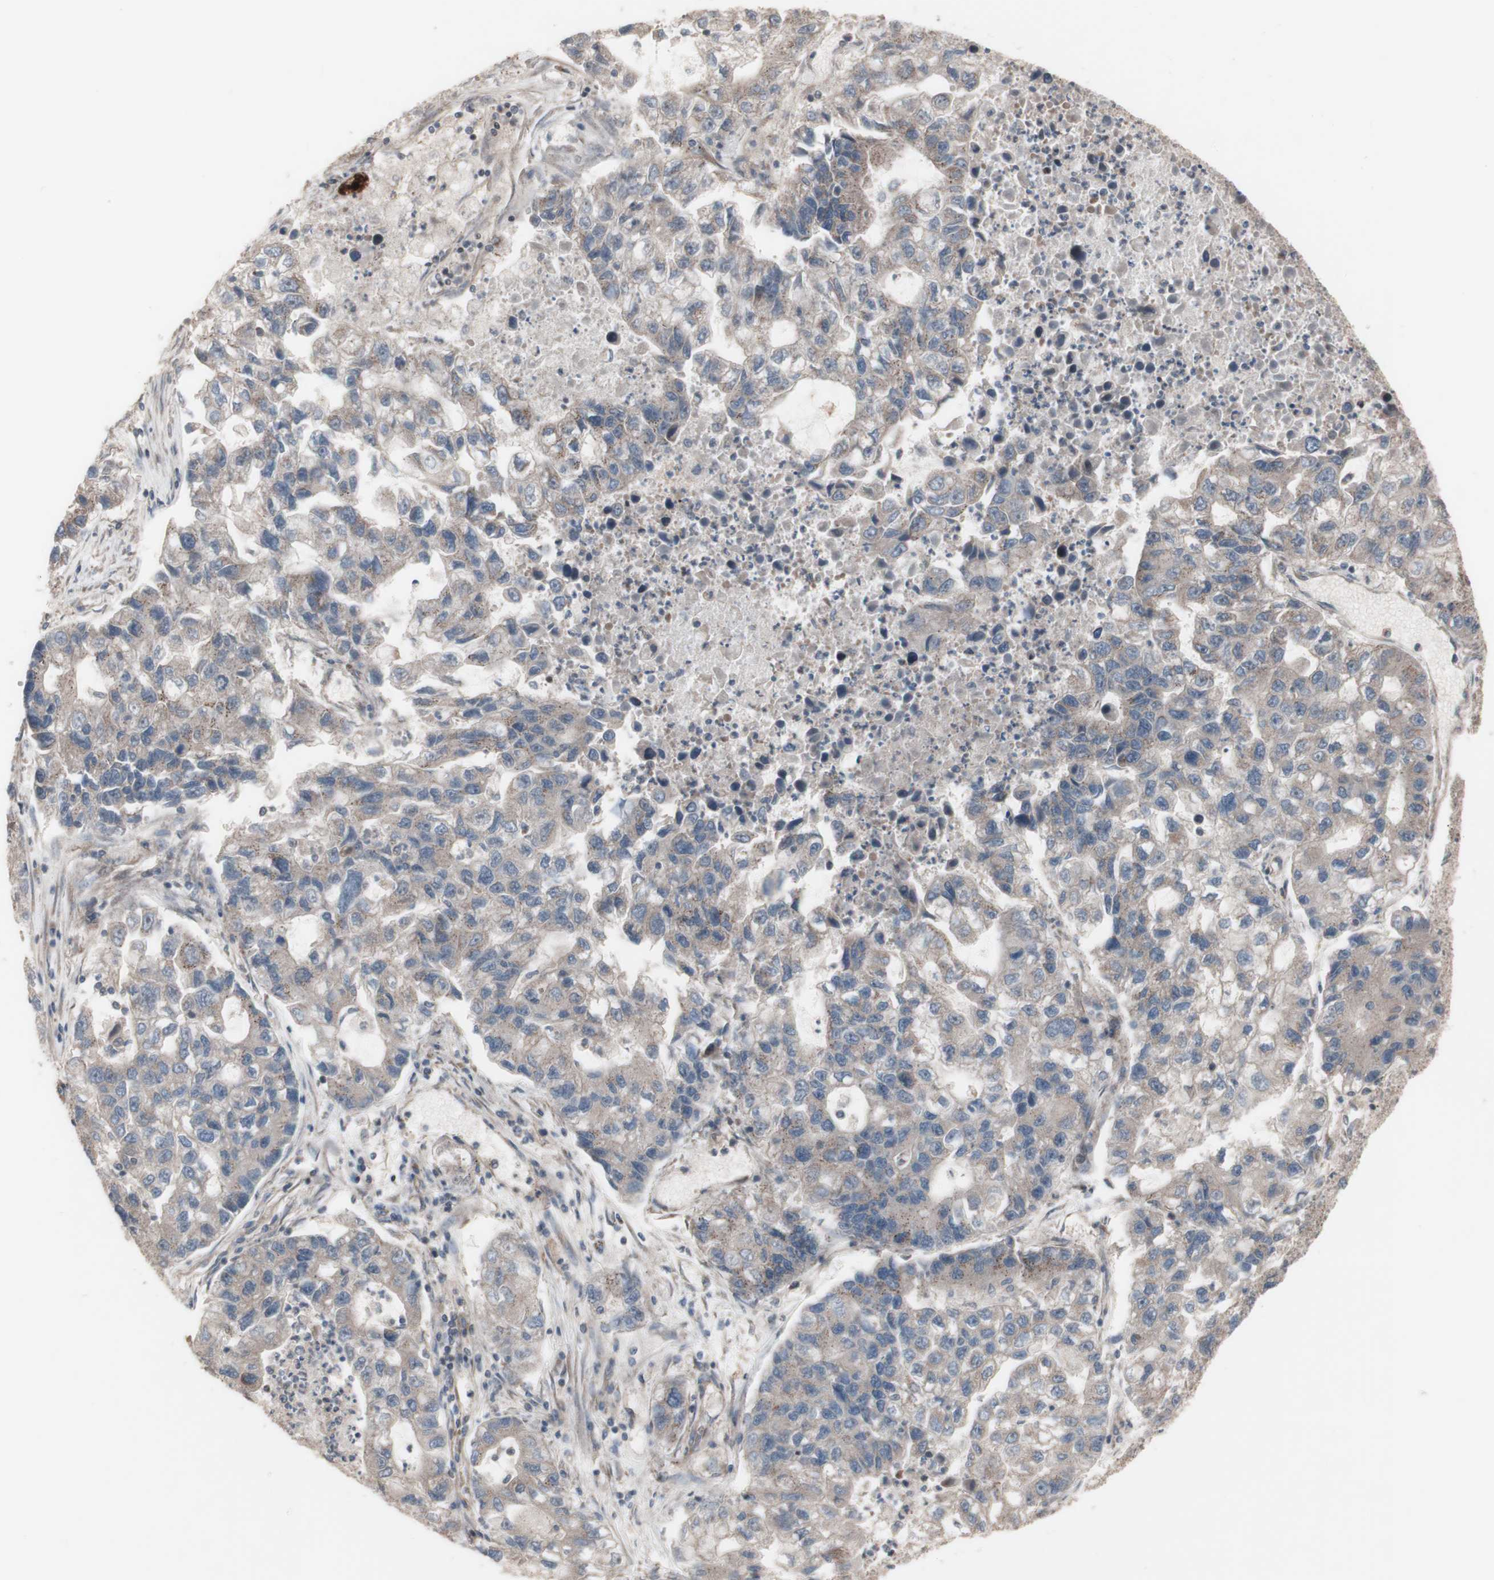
{"staining": {"intensity": "weak", "quantity": ">75%", "location": "cytoplasmic/membranous"}, "tissue": "lung cancer", "cell_type": "Tumor cells", "image_type": "cancer", "snomed": [{"axis": "morphology", "description": "Adenocarcinoma, NOS"}, {"axis": "topography", "description": "Lung"}], "caption": "High-power microscopy captured an IHC histopathology image of lung adenocarcinoma, revealing weak cytoplasmic/membranous positivity in approximately >75% of tumor cells. The protein is stained brown, and the nuclei are stained in blue (DAB IHC with brightfield microscopy, high magnification).", "gene": "COPB1", "patient": {"sex": "female", "age": 51}}